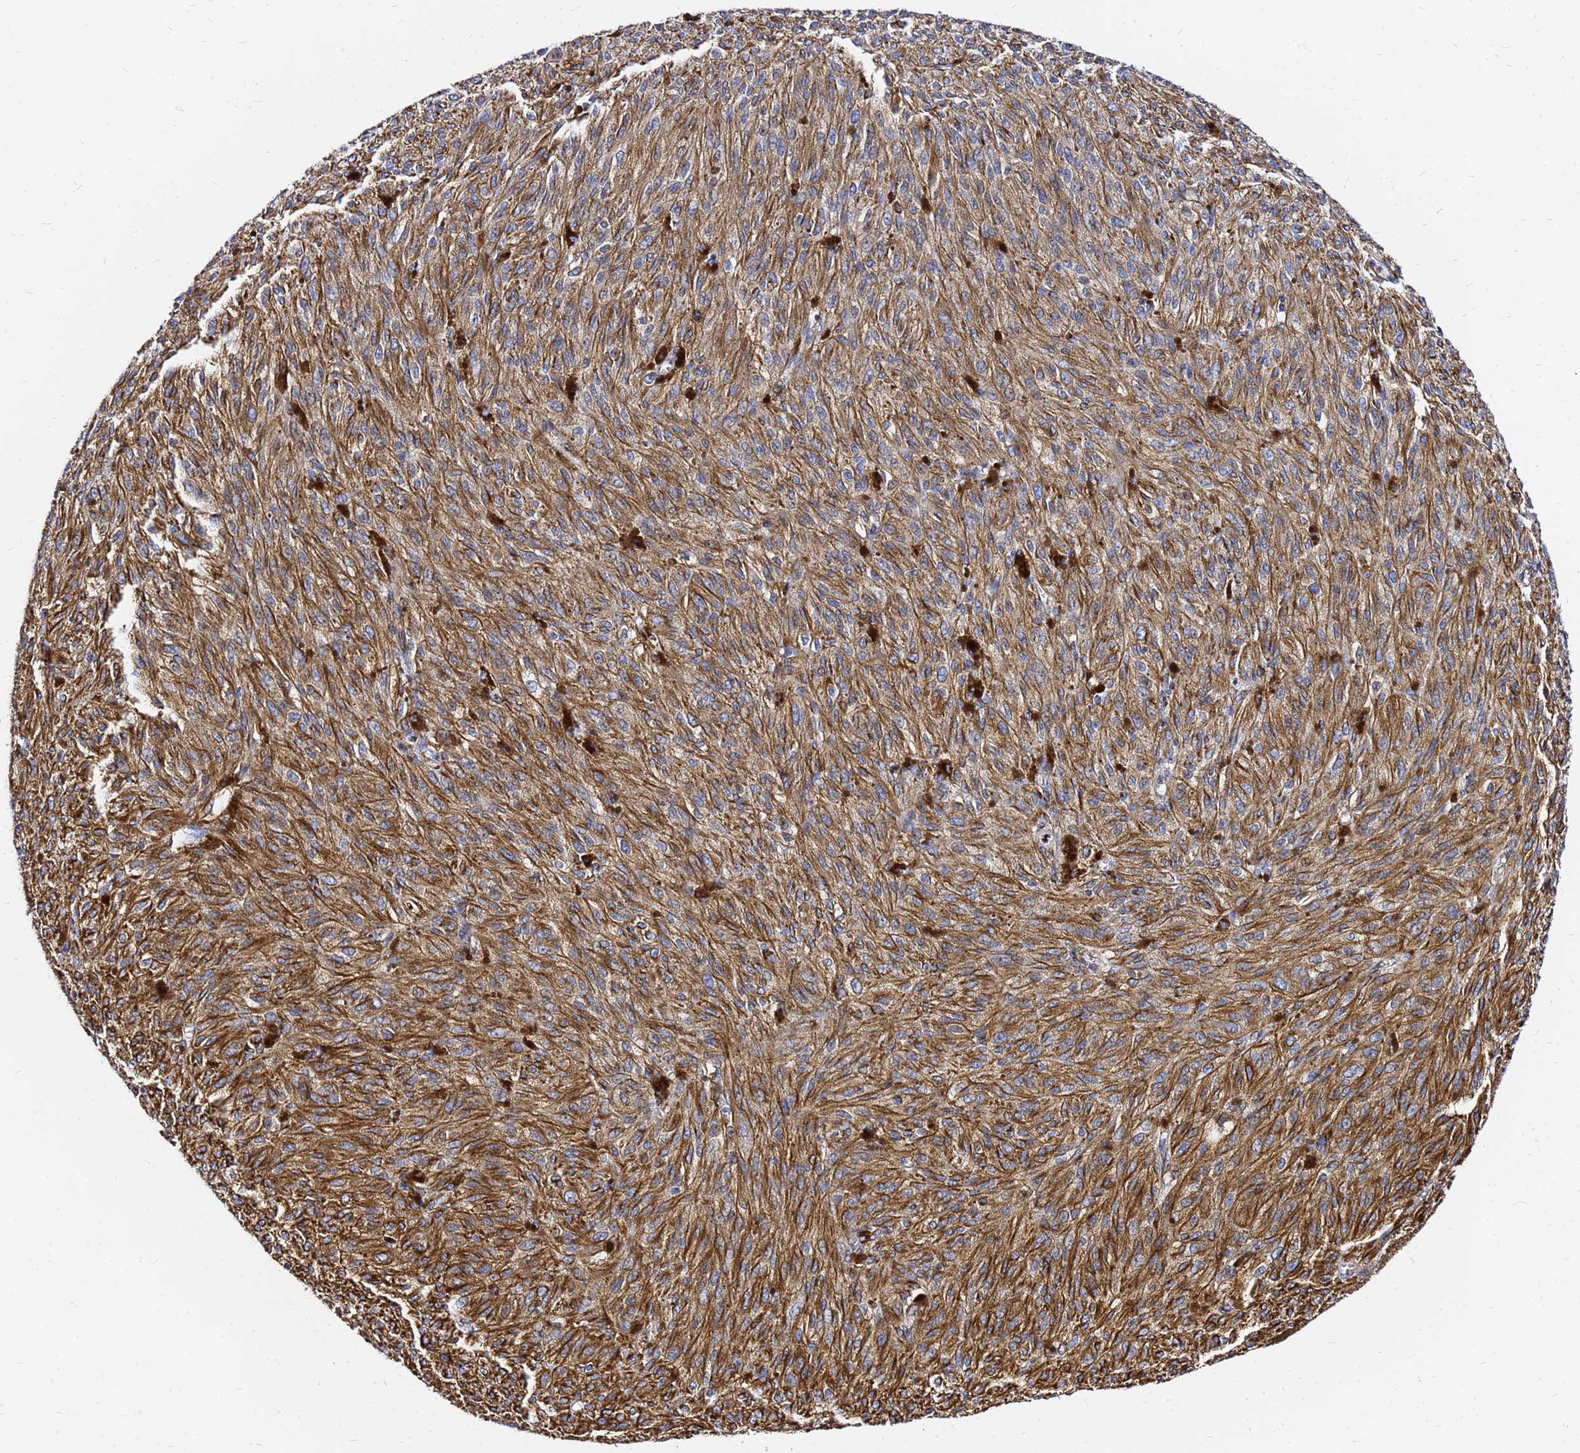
{"staining": {"intensity": "moderate", "quantity": ">75%", "location": "cytoplasmic/membranous"}, "tissue": "melanoma", "cell_type": "Tumor cells", "image_type": "cancer", "snomed": [{"axis": "morphology", "description": "Malignant melanoma, NOS"}, {"axis": "topography", "description": "Skin"}], "caption": "Malignant melanoma was stained to show a protein in brown. There is medium levels of moderate cytoplasmic/membranous positivity in about >75% of tumor cells.", "gene": "TUBA8", "patient": {"sex": "female", "age": 52}}